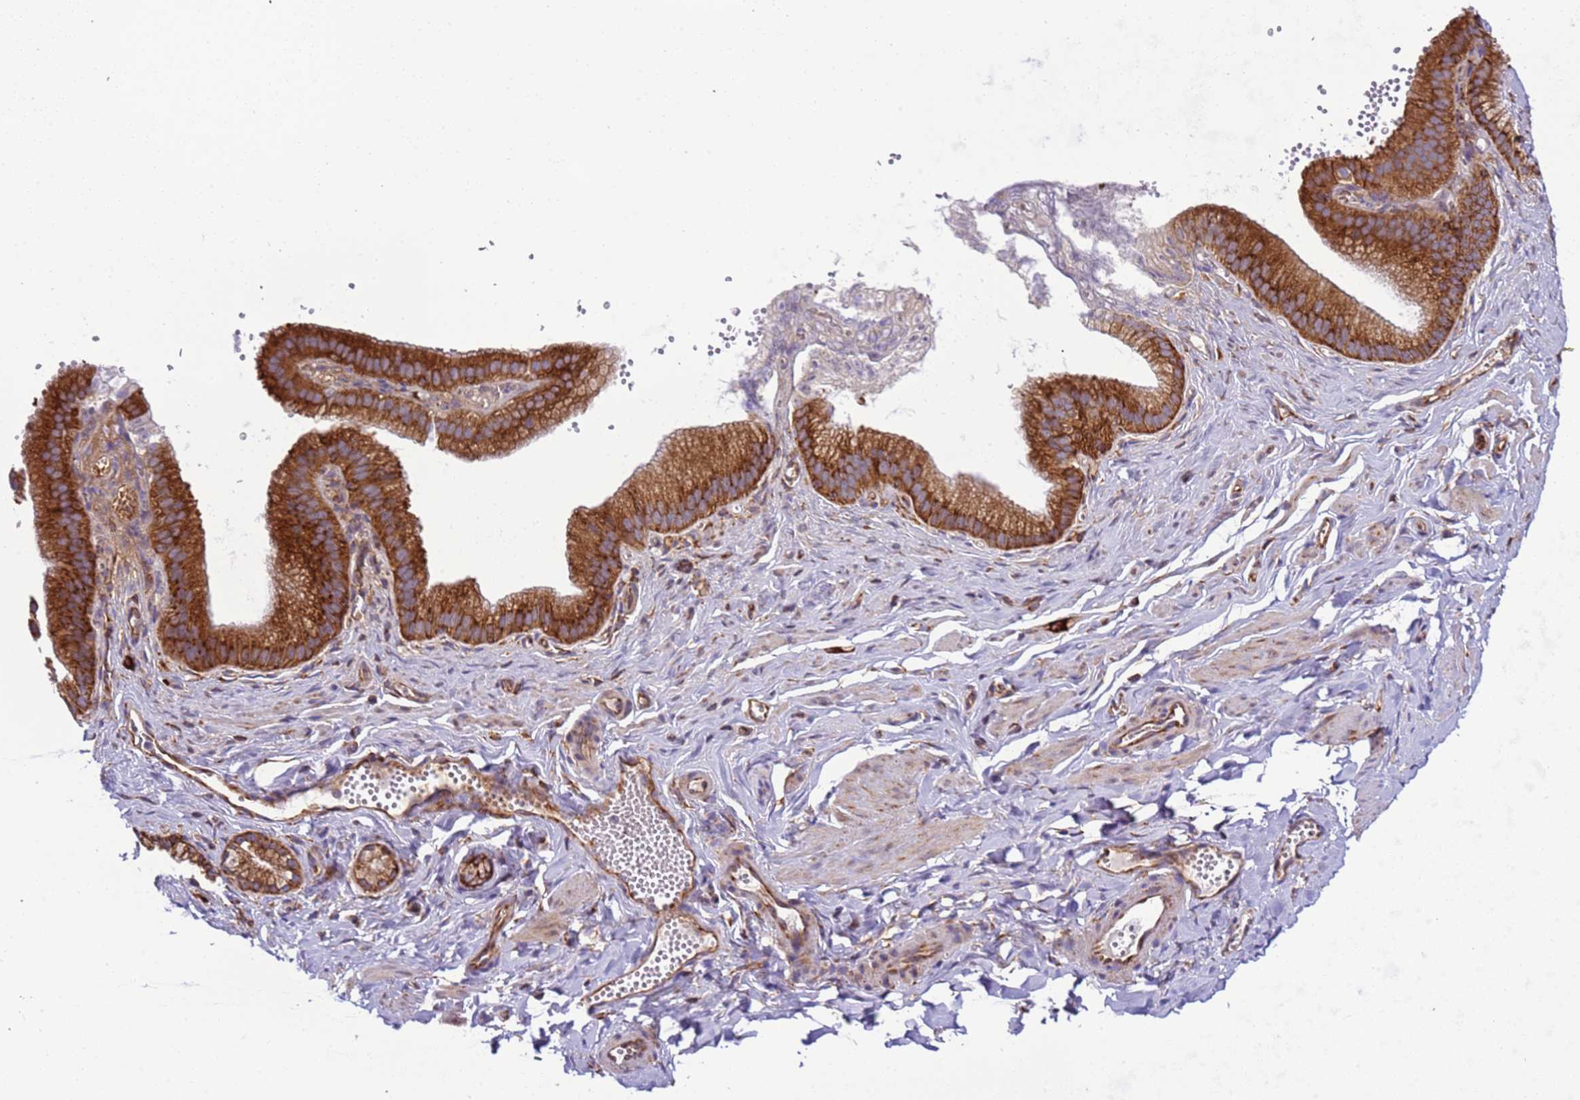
{"staining": {"intensity": "moderate", "quantity": "<25%", "location": "cytoplasmic/membranous"}, "tissue": "adipose tissue", "cell_type": "Adipocytes", "image_type": "normal", "snomed": [{"axis": "morphology", "description": "Normal tissue, NOS"}, {"axis": "topography", "description": "Gallbladder"}, {"axis": "topography", "description": "Peripheral nerve tissue"}], "caption": "Protein analysis of benign adipose tissue reveals moderate cytoplasmic/membranous staining in approximately <25% of adipocytes.", "gene": "RPL36", "patient": {"sex": "male", "age": 38}}